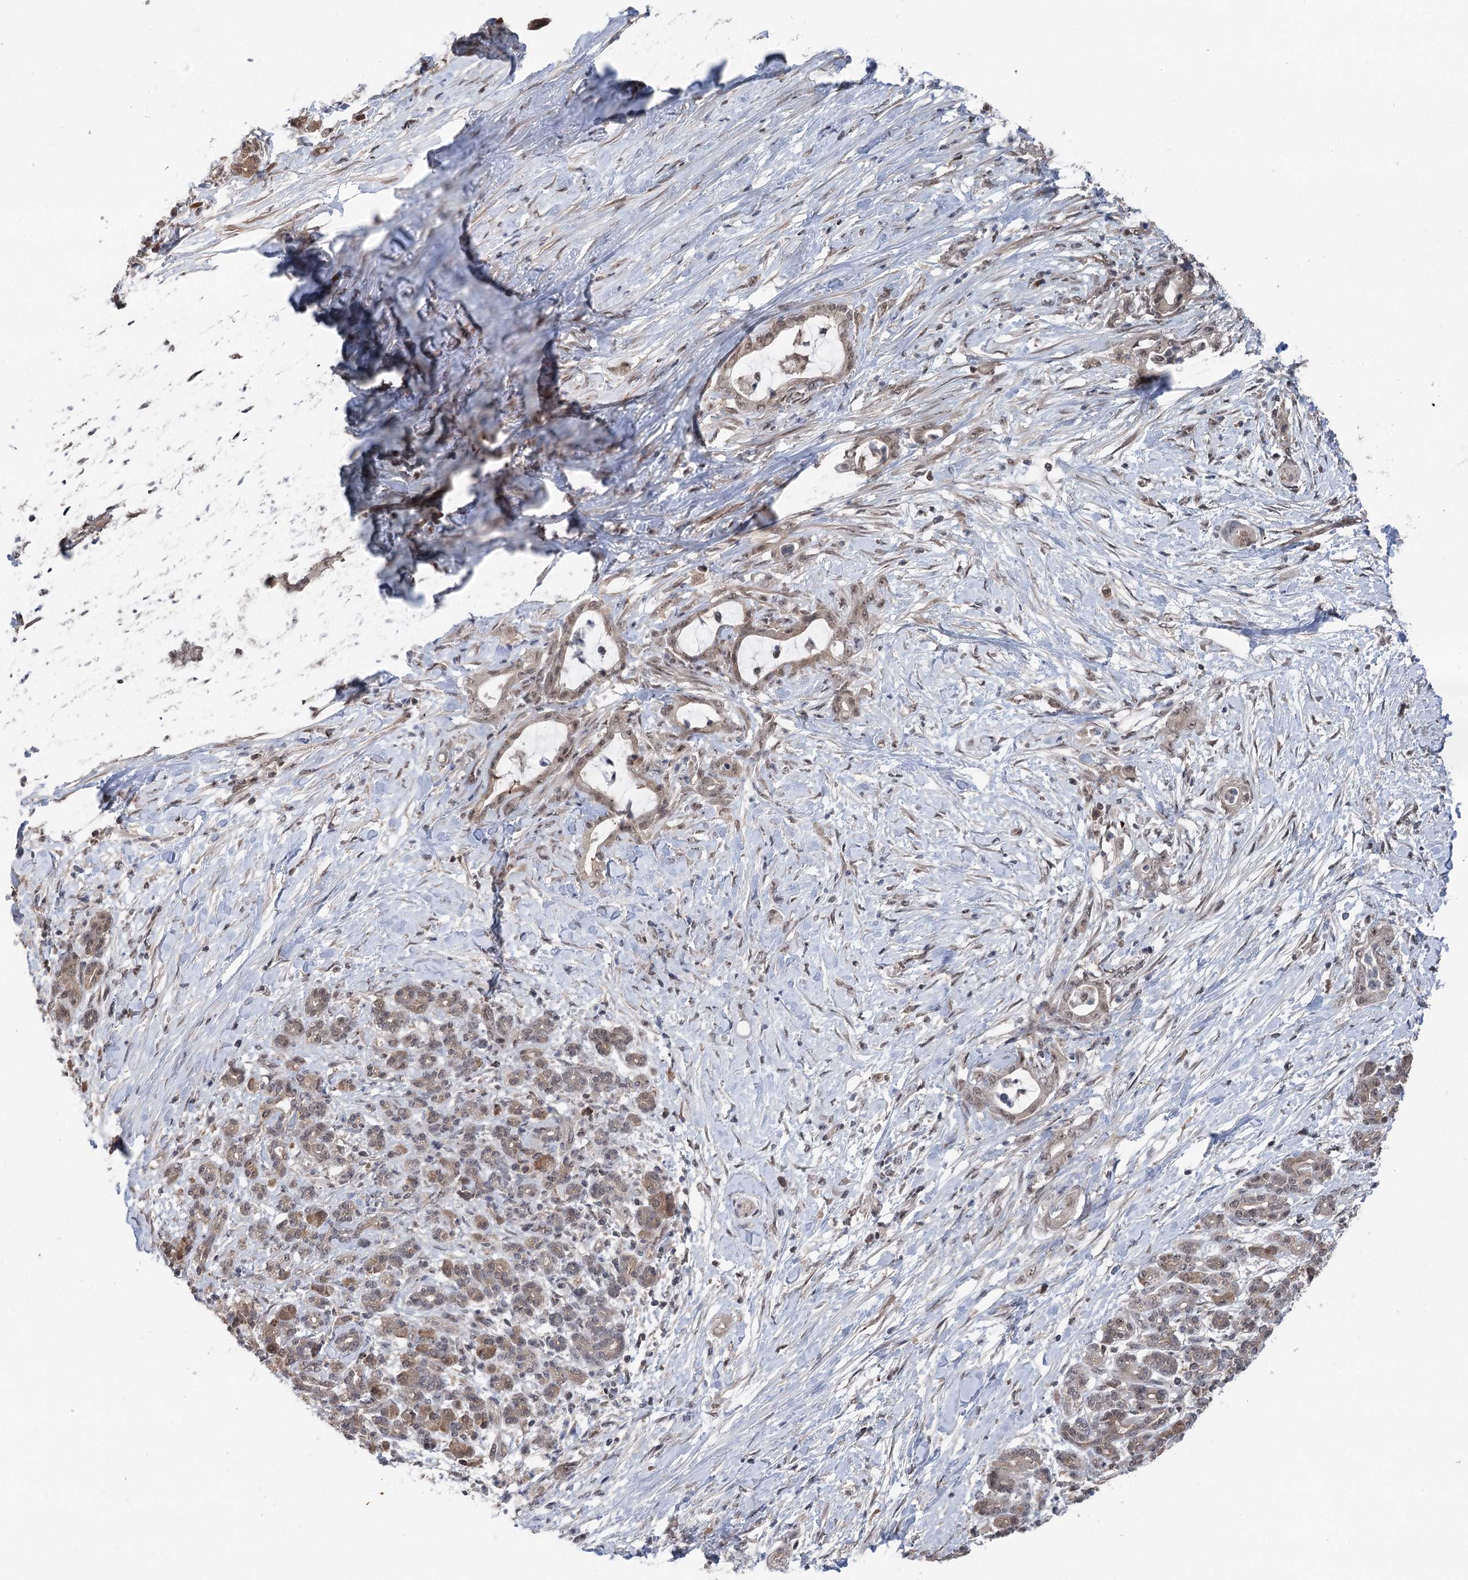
{"staining": {"intensity": "weak", "quantity": ">75%", "location": "nuclear"}, "tissue": "pancreatic cancer", "cell_type": "Tumor cells", "image_type": "cancer", "snomed": [{"axis": "morphology", "description": "Adenocarcinoma, NOS"}, {"axis": "topography", "description": "Pancreas"}], "caption": "Immunohistochemical staining of pancreatic cancer (adenocarcinoma) exhibits weak nuclear protein staining in approximately >75% of tumor cells.", "gene": "CCSER2", "patient": {"sex": "female", "age": 55}}